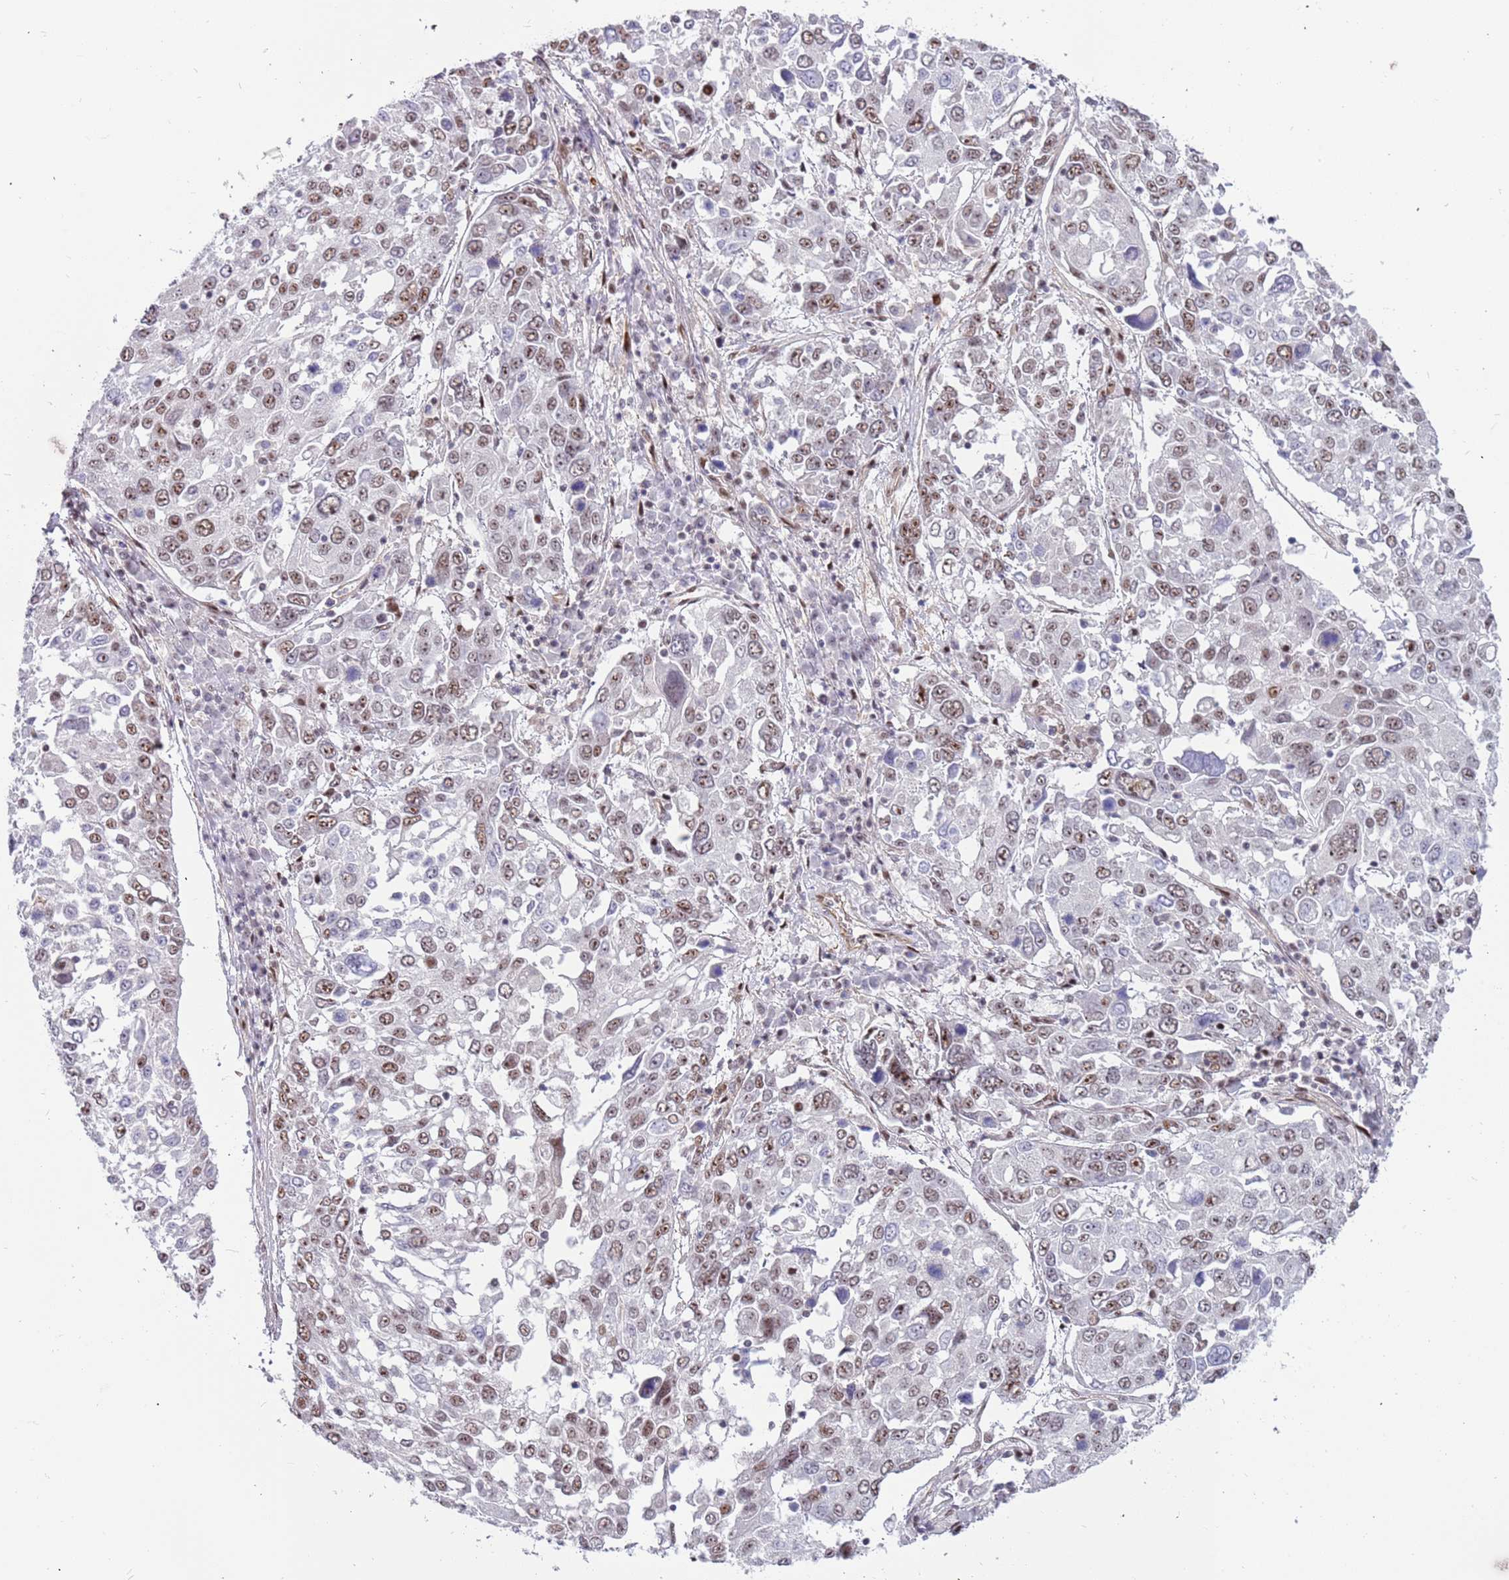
{"staining": {"intensity": "moderate", "quantity": "25%-75%", "location": "nuclear"}, "tissue": "lung cancer", "cell_type": "Tumor cells", "image_type": "cancer", "snomed": [{"axis": "morphology", "description": "Squamous cell carcinoma, NOS"}, {"axis": "topography", "description": "Lung"}], "caption": "A micrograph of lung cancer stained for a protein demonstrates moderate nuclear brown staining in tumor cells. (DAB IHC with brightfield microscopy, high magnification).", "gene": "LRMDA", "patient": {"sex": "male", "age": 65}}